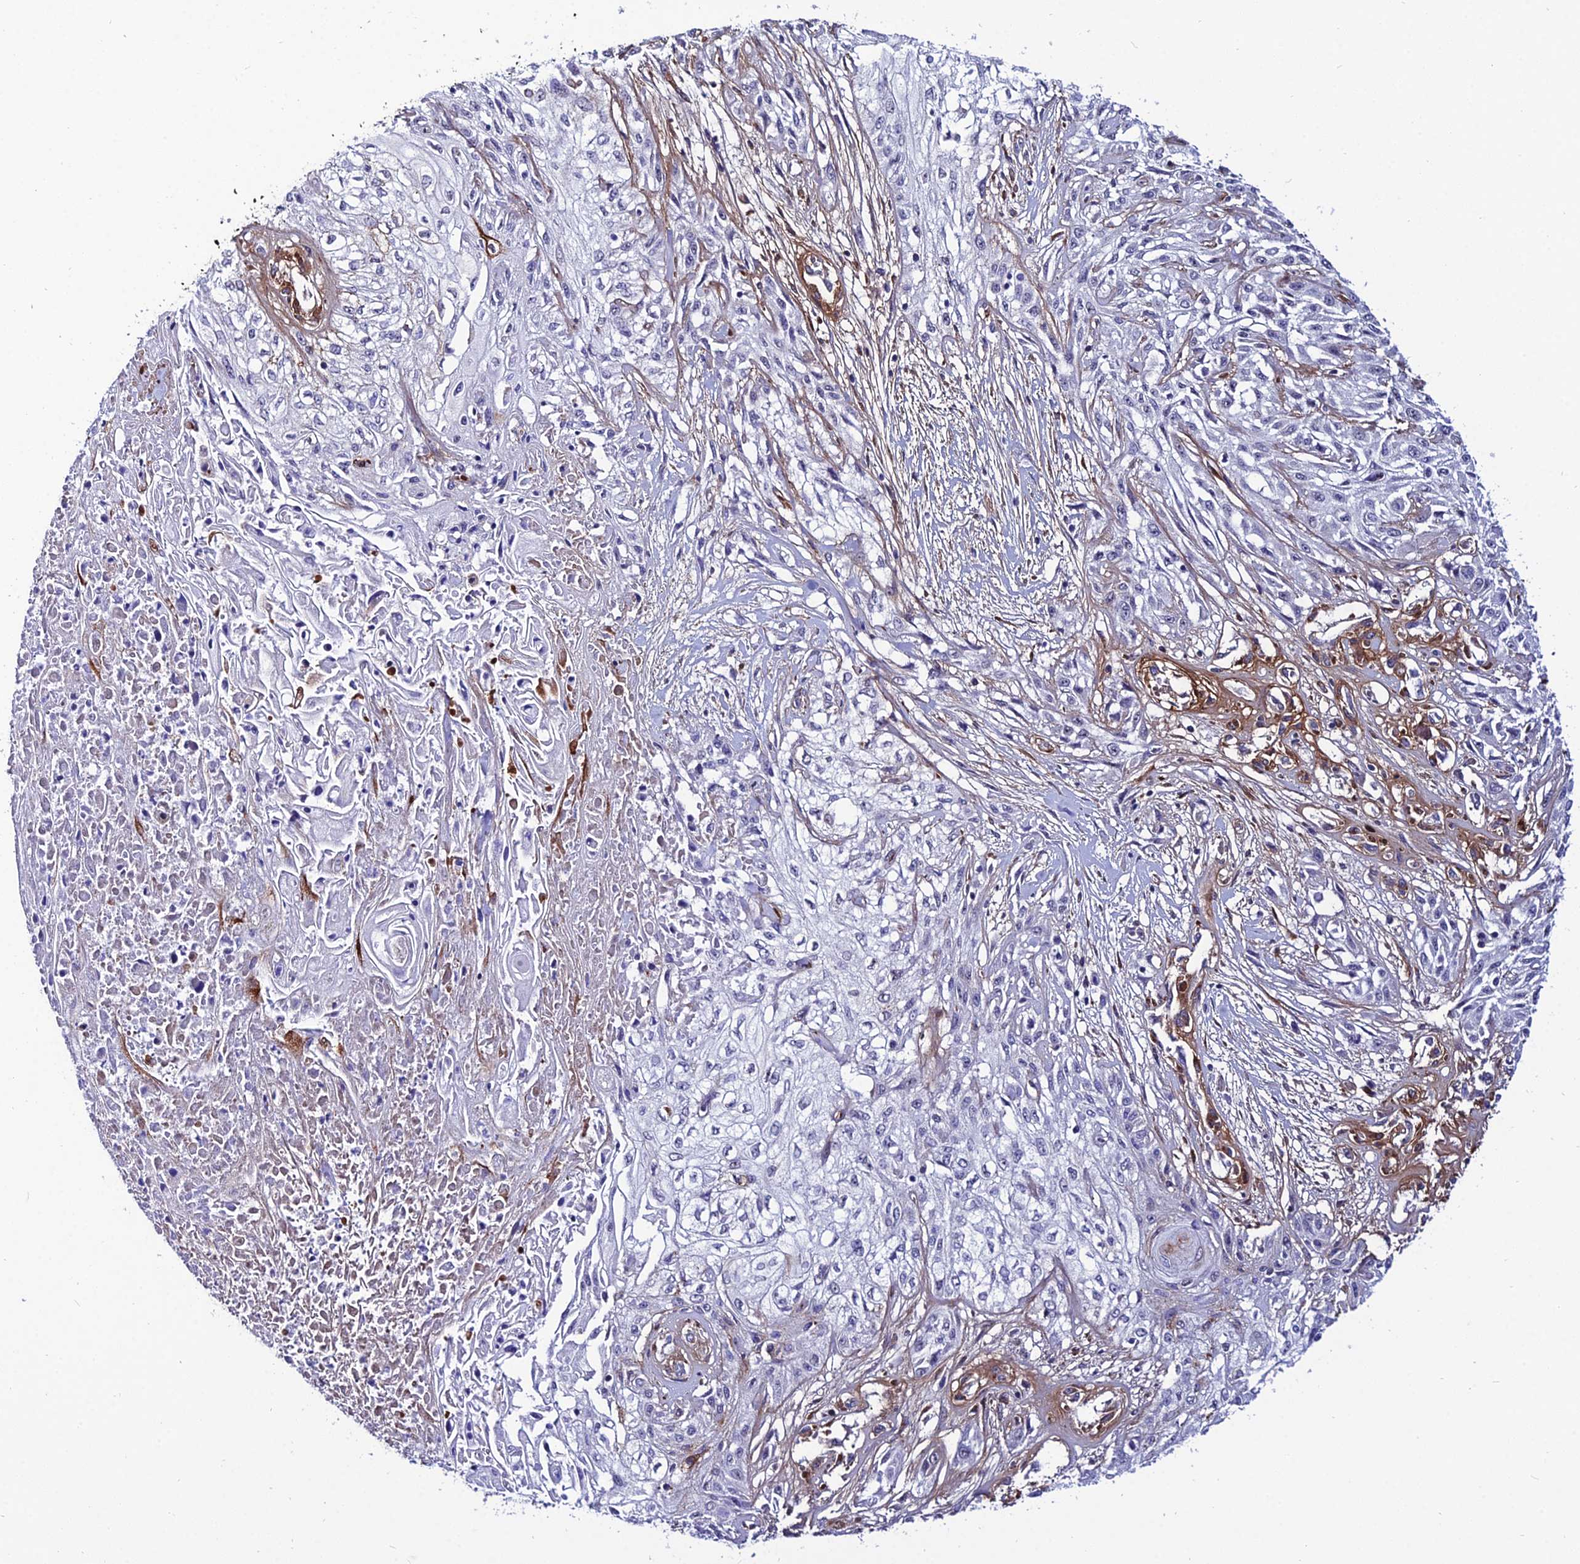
{"staining": {"intensity": "negative", "quantity": "none", "location": "none"}, "tissue": "skin cancer", "cell_type": "Tumor cells", "image_type": "cancer", "snomed": [{"axis": "morphology", "description": "Squamous cell carcinoma, NOS"}, {"axis": "morphology", "description": "Squamous cell carcinoma, metastatic, NOS"}, {"axis": "topography", "description": "Skin"}, {"axis": "topography", "description": "Lymph node"}], "caption": "This image is of skin cancer stained with immunohistochemistry (IHC) to label a protein in brown with the nuclei are counter-stained blue. There is no staining in tumor cells.", "gene": "SYT15", "patient": {"sex": "male", "age": 75}}